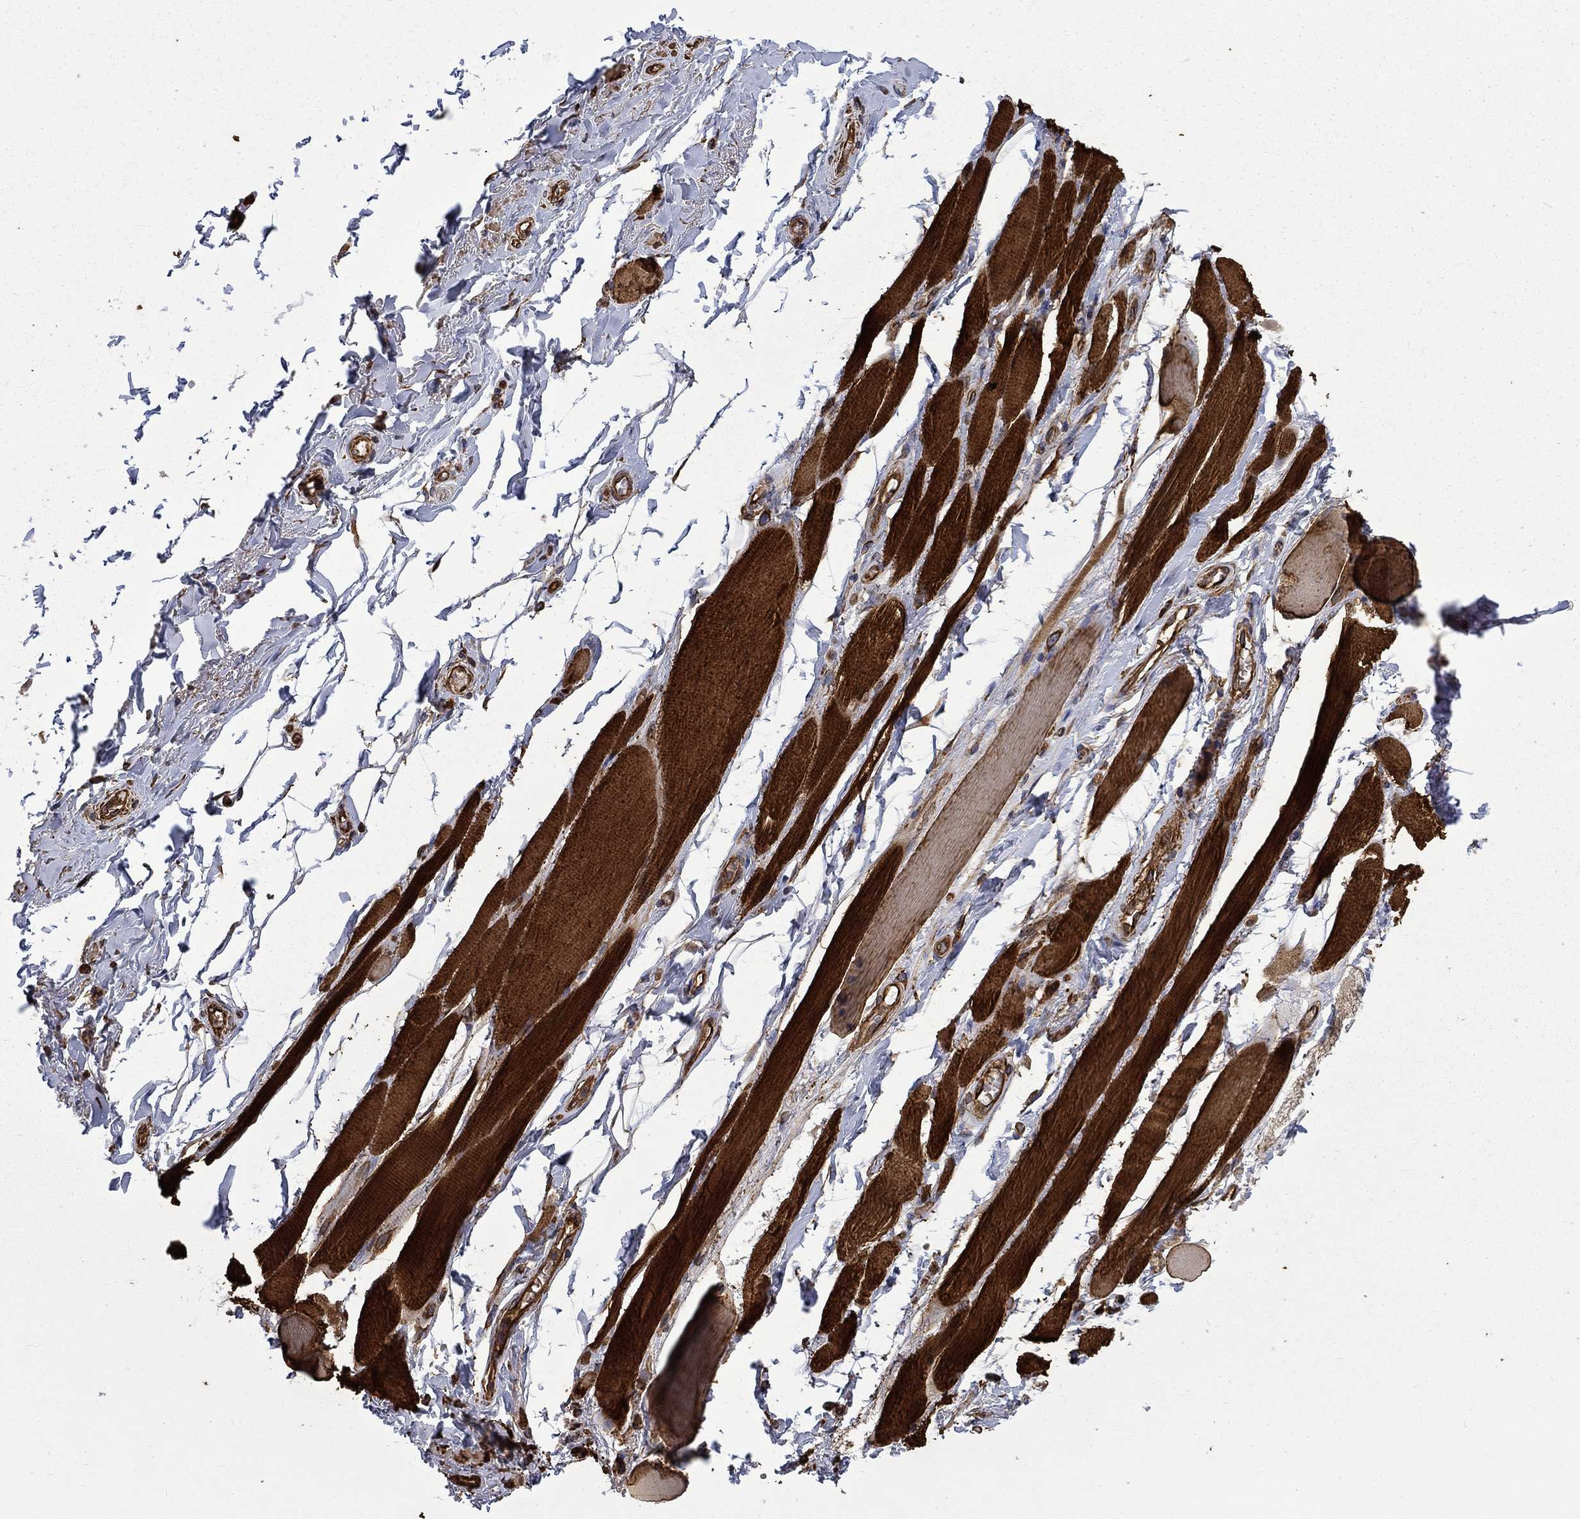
{"staining": {"intensity": "negative", "quantity": "none", "location": "none"}, "tissue": "adipose tissue", "cell_type": "Adipocytes", "image_type": "normal", "snomed": [{"axis": "morphology", "description": "Normal tissue, NOS"}, {"axis": "topography", "description": "Anal"}, {"axis": "topography", "description": "Peripheral nerve tissue"}], "caption": "DAB immunohistochemical staining of normal adipose tissue reveals no significant expression in adipocytes. (Brightfield microscopy of DAB immunohistochemistry (IHC) at high magnification).", "gene": "CUTC", "patient": {"sex": "male", "age": 53}}